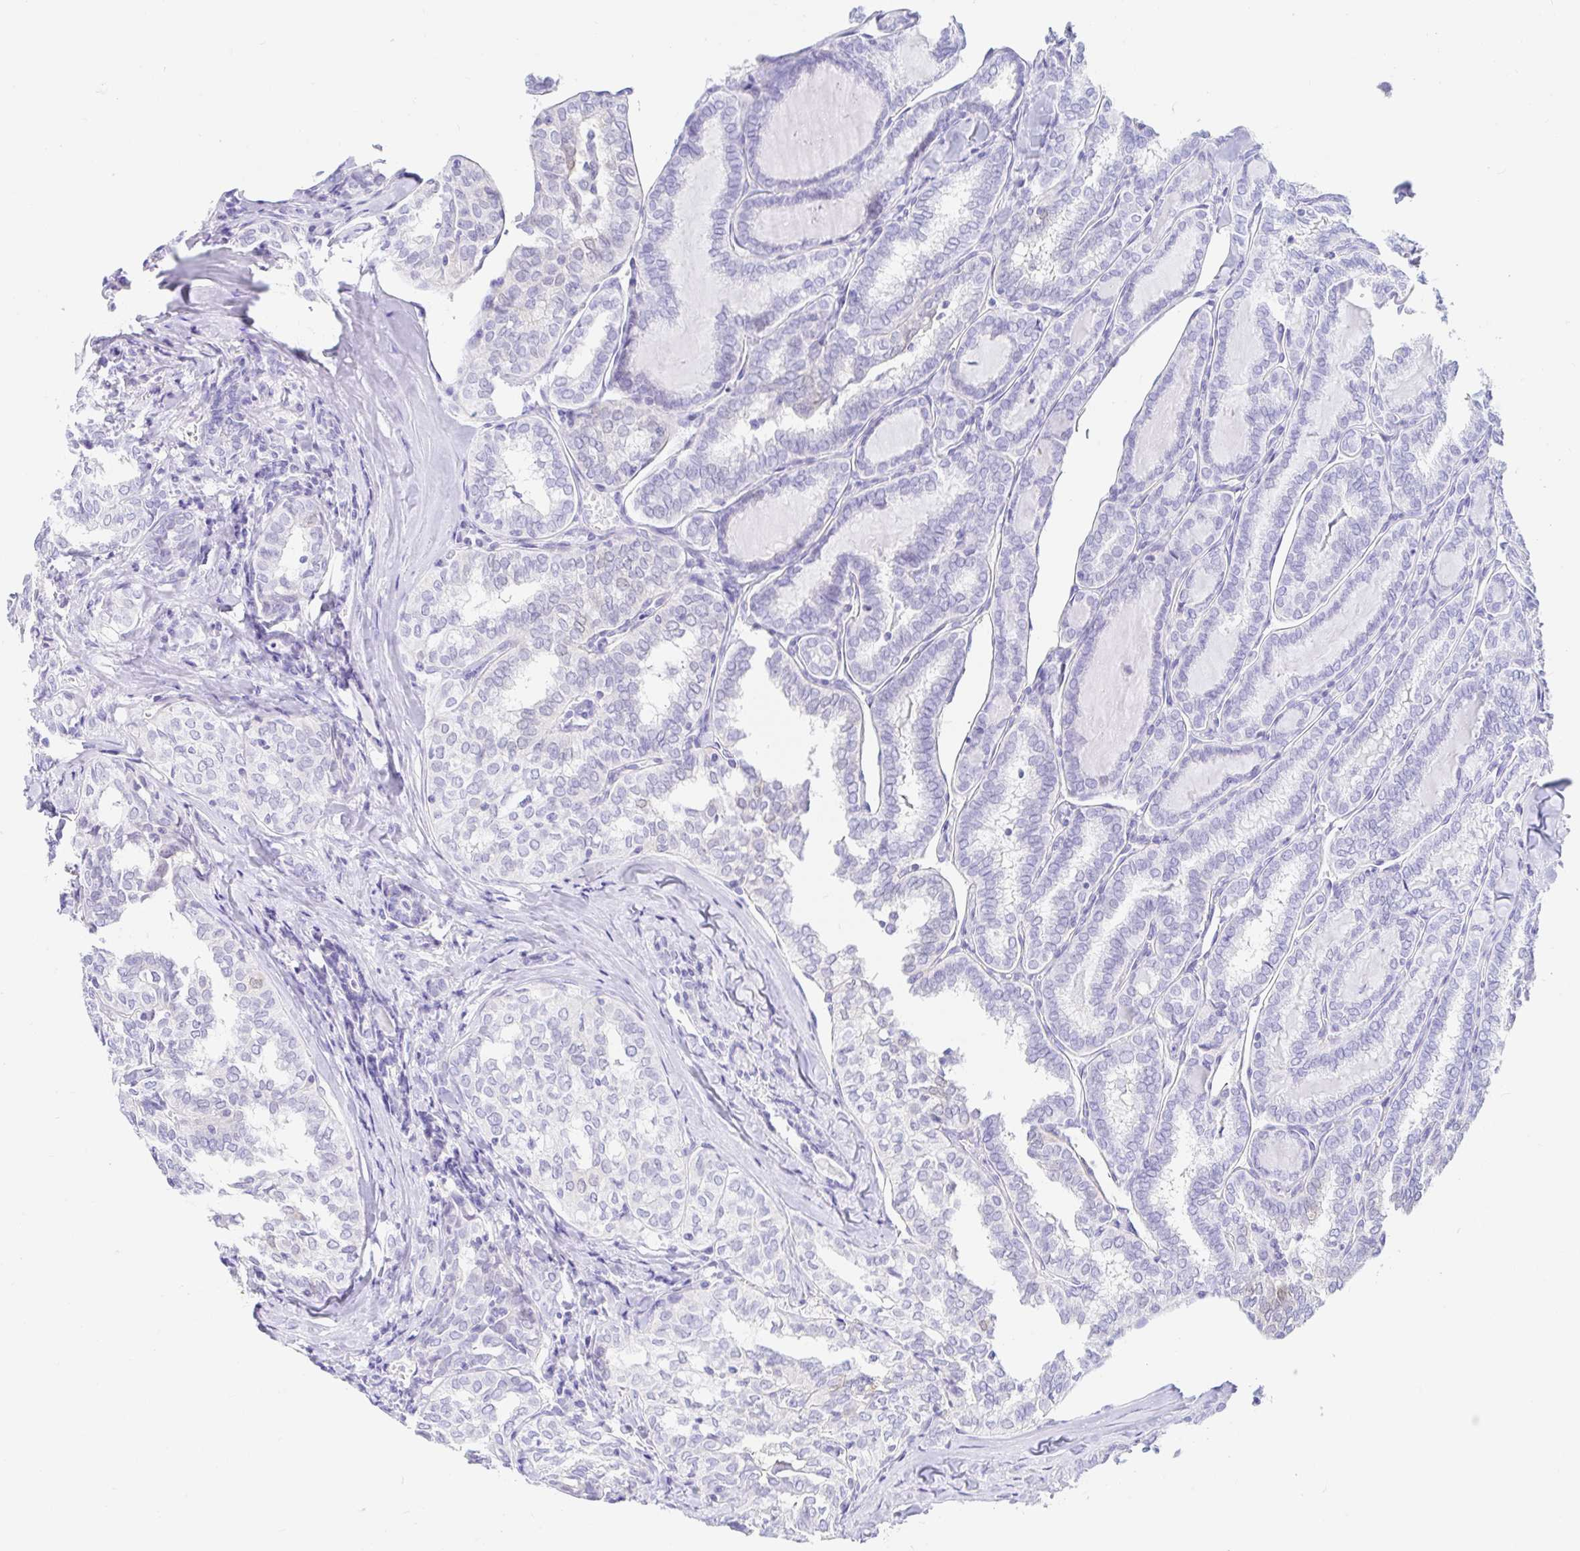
{"staining": {"intensity": "negative", "quantity": "none", "location": "none"}, "tissue": "thyroid cancer", "cell_type": "Tumor cells", "image_type": "cancer", "snomed": [{"axis": "morphology", "description": "Papillary adenocarcinoma, NOS"}, {"axis": "topography", "description": "Thyroid gland"}], "caption": "DAB immunohistochemical staining of human papillary adenocarcinoma (thyroid) shows no significant positivity in tumor cells.", "gene": "PPP1R1B", "patient": {"sex": "female", "age": 30}}